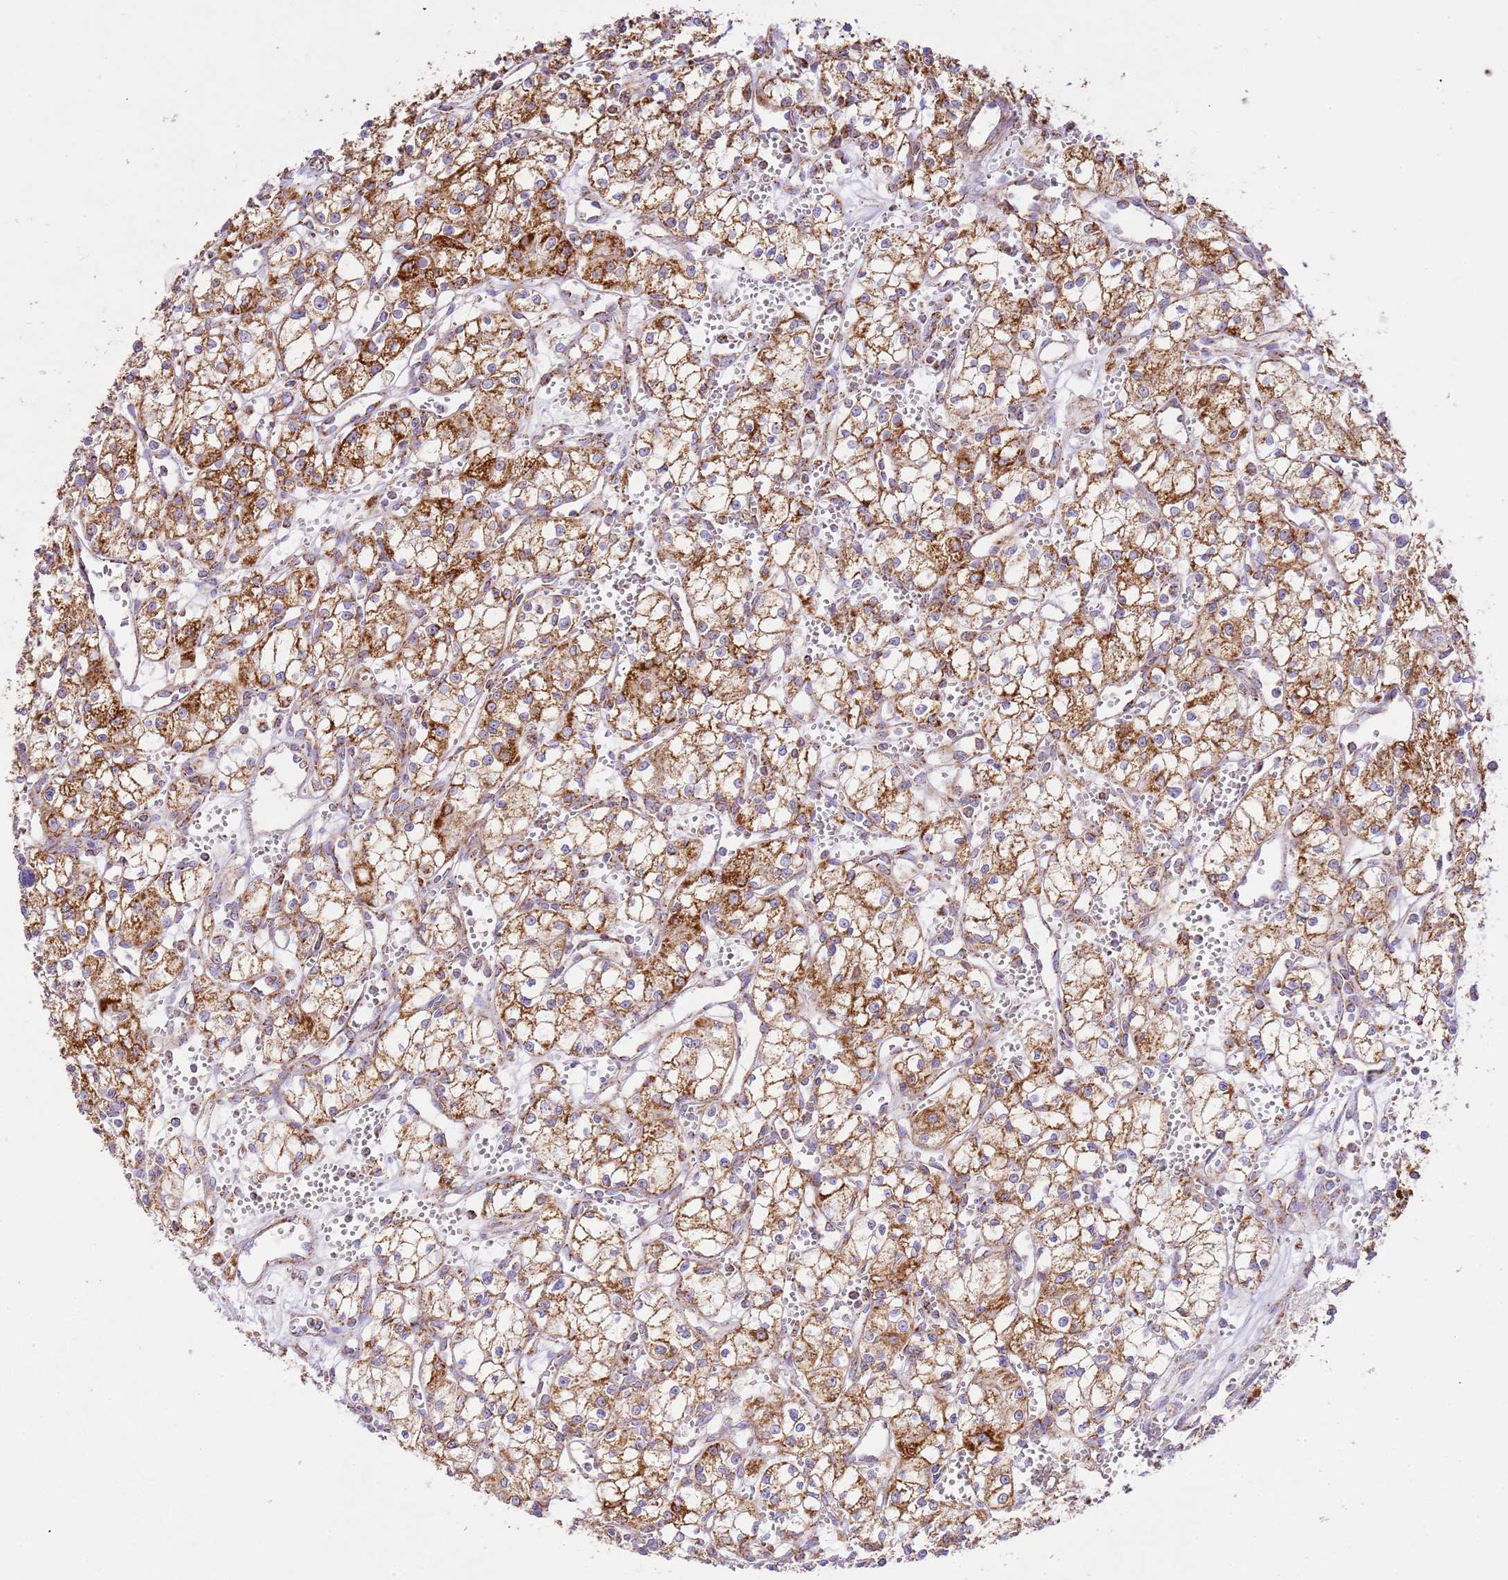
{"staining": {"intensity": "strong", "quantity": ">75%", "location": "cytoplasmic/membranous"}, "tissue": "renal cancer", "cell_type": "Tumor cells", "image_type": "cancer", "snomed": [{"axis": "morphology", "description": "Adenocarcinoma, NOS"}, {"axis": "topography", "description": "Kidney"}], "caption": "A brown stain labels strong cytoplasmic/membranous staining of a protein in human renal adenocarcinoma tumor cells.", "gene": "ZBTB39", "patient": {"sex": "male", "age": 59}}